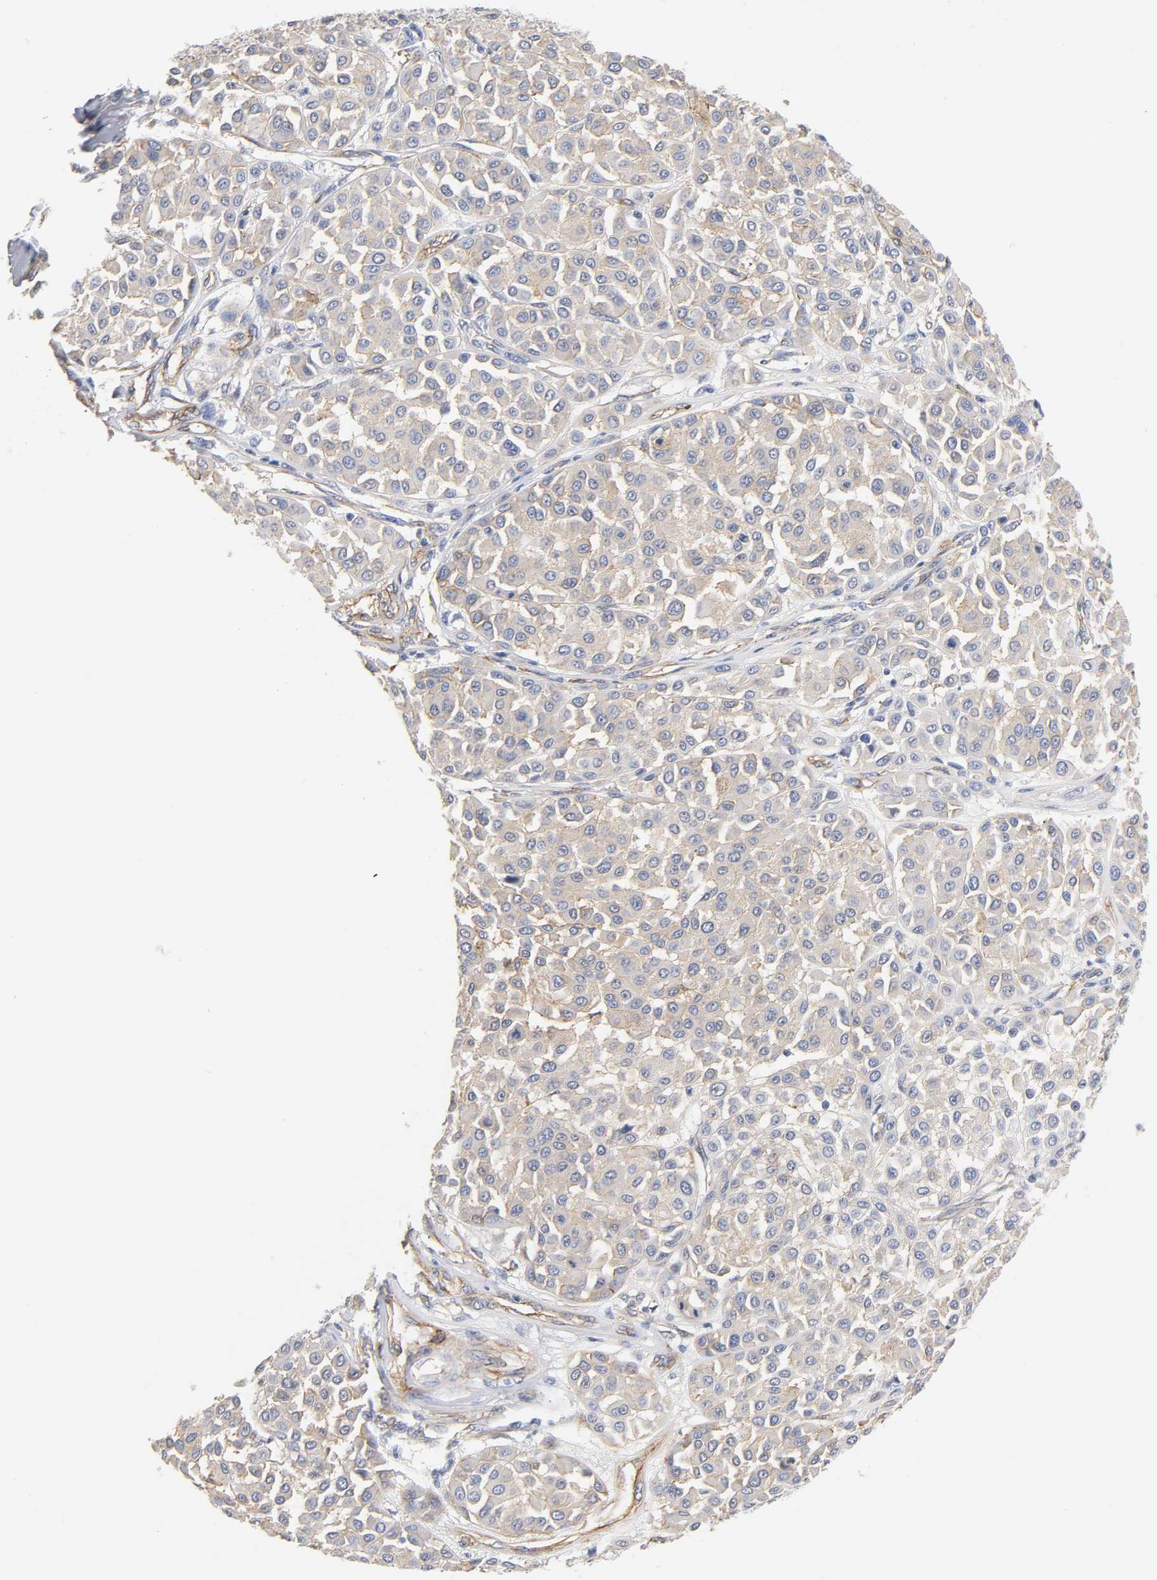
{"staining": {"intensity": "weak", "quantity": "25%-75%", "location": "cytoplasmic/membranous"}, "tissue": "melanoma", "cell_type": "Tumor cells", "image_type": "cancer", "snomed": [{"axis": "morphology", "description": "Malignant melanoma, Metastatic site"}, {"axis": "topography", "description": "Soft tissue"}], "caption": "Malignant melanoma (metastatic site) stained with a protein marker displays weak staining in tumor cells.", "gene": "SPTAN1", "patient": {"sex": "male", "age": 41}}